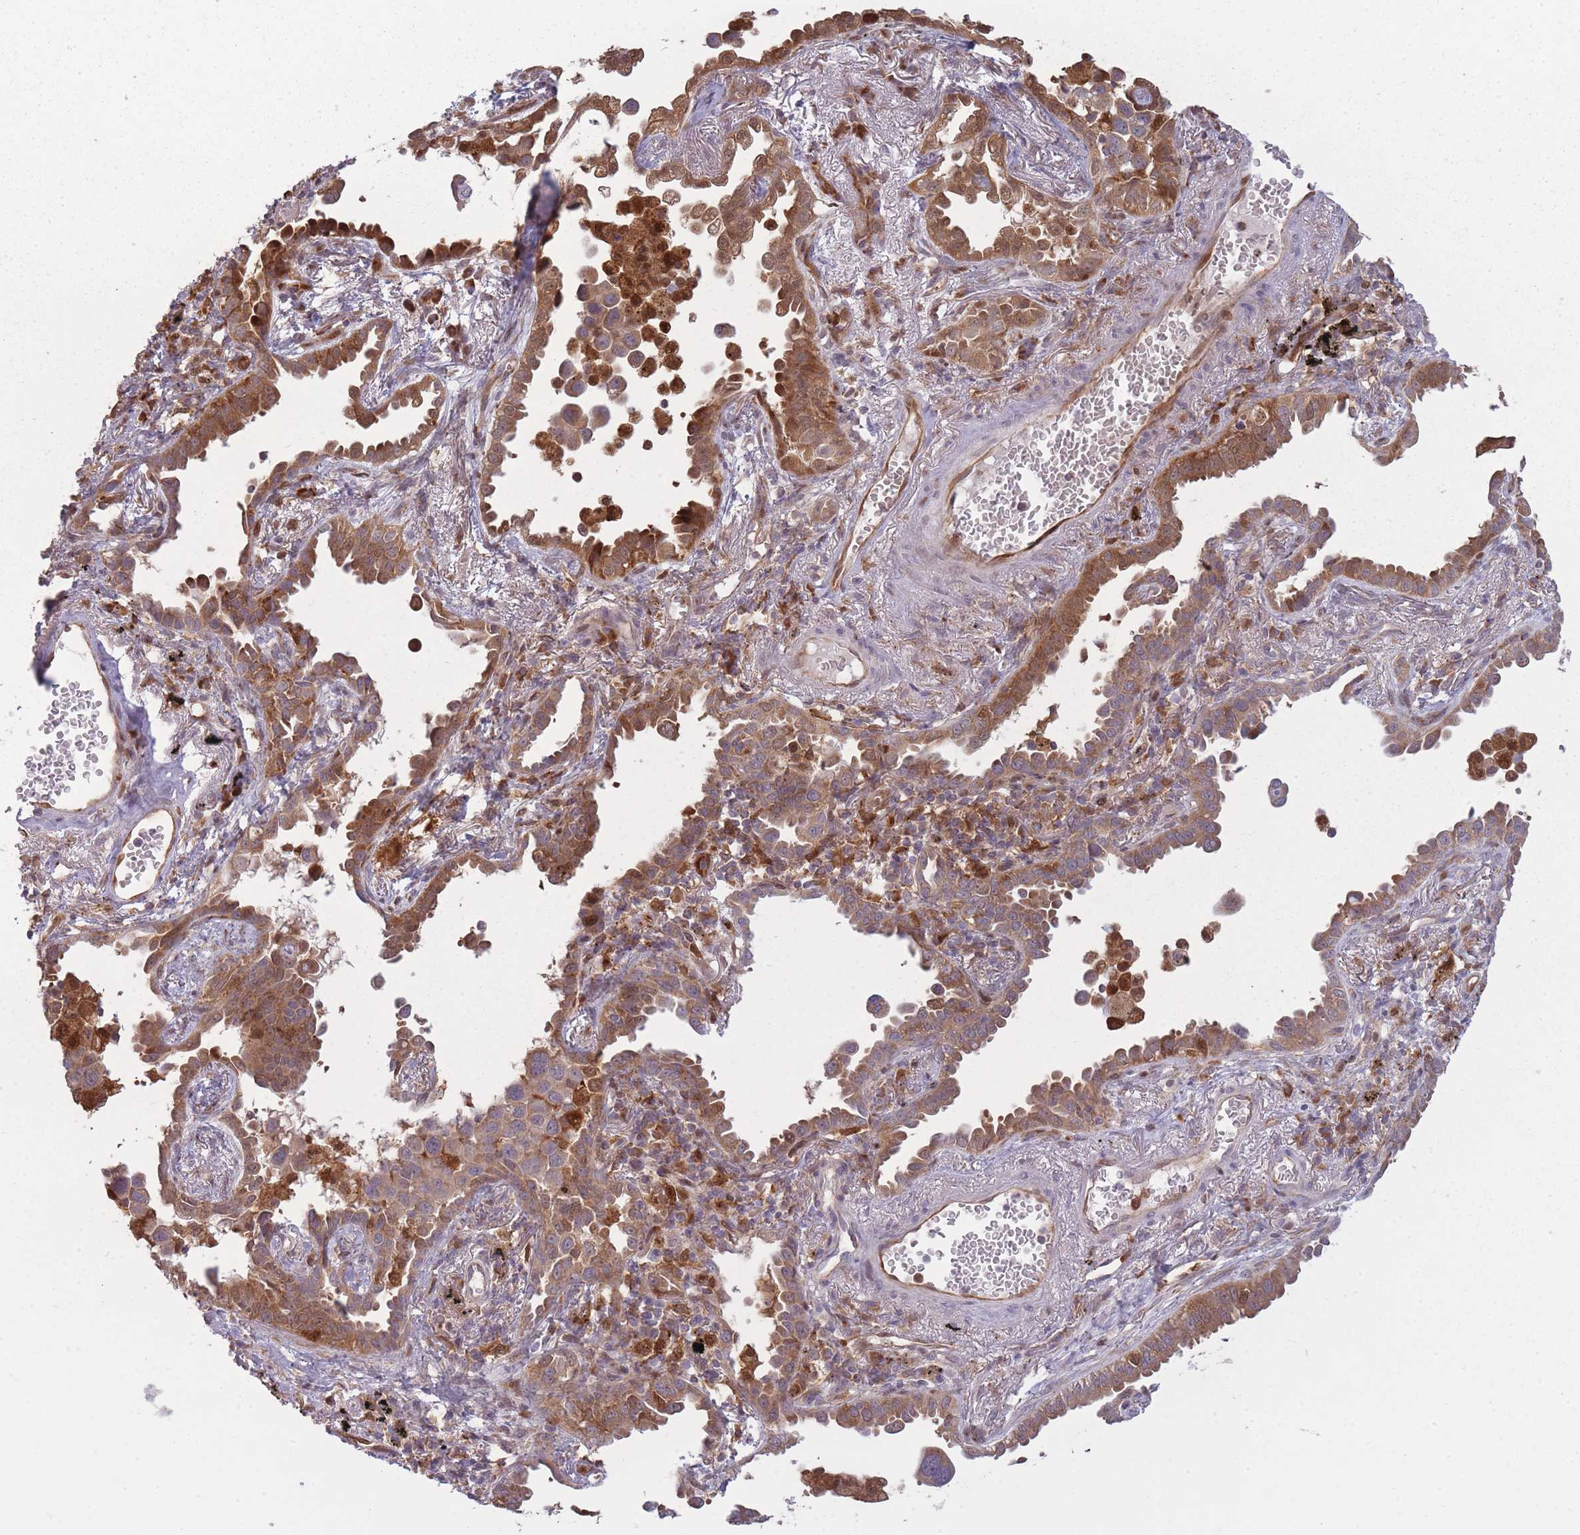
{"staining": {"intensity": "moderate", "quantity": ">75%", "location": "cytoplasmic/membranous"}, "tissue": "lung cancer", "cell_type": "Tumor cells", "image_type": "cancer", "snomed": [{"axis": "morphology", "description": "Adenocarcinoma, NOS"}, {"axis": "topography", "description": "Lung"}], "caption": "Lung cancer stained for a protein demonstrates moderate cytoplasmic/membranous positivity in tumor cells. (Brightfield microscopy of DAB IHC at high magnification).", "gene": "LGALS9", "patient": {"sex": "male", "age": 67}}